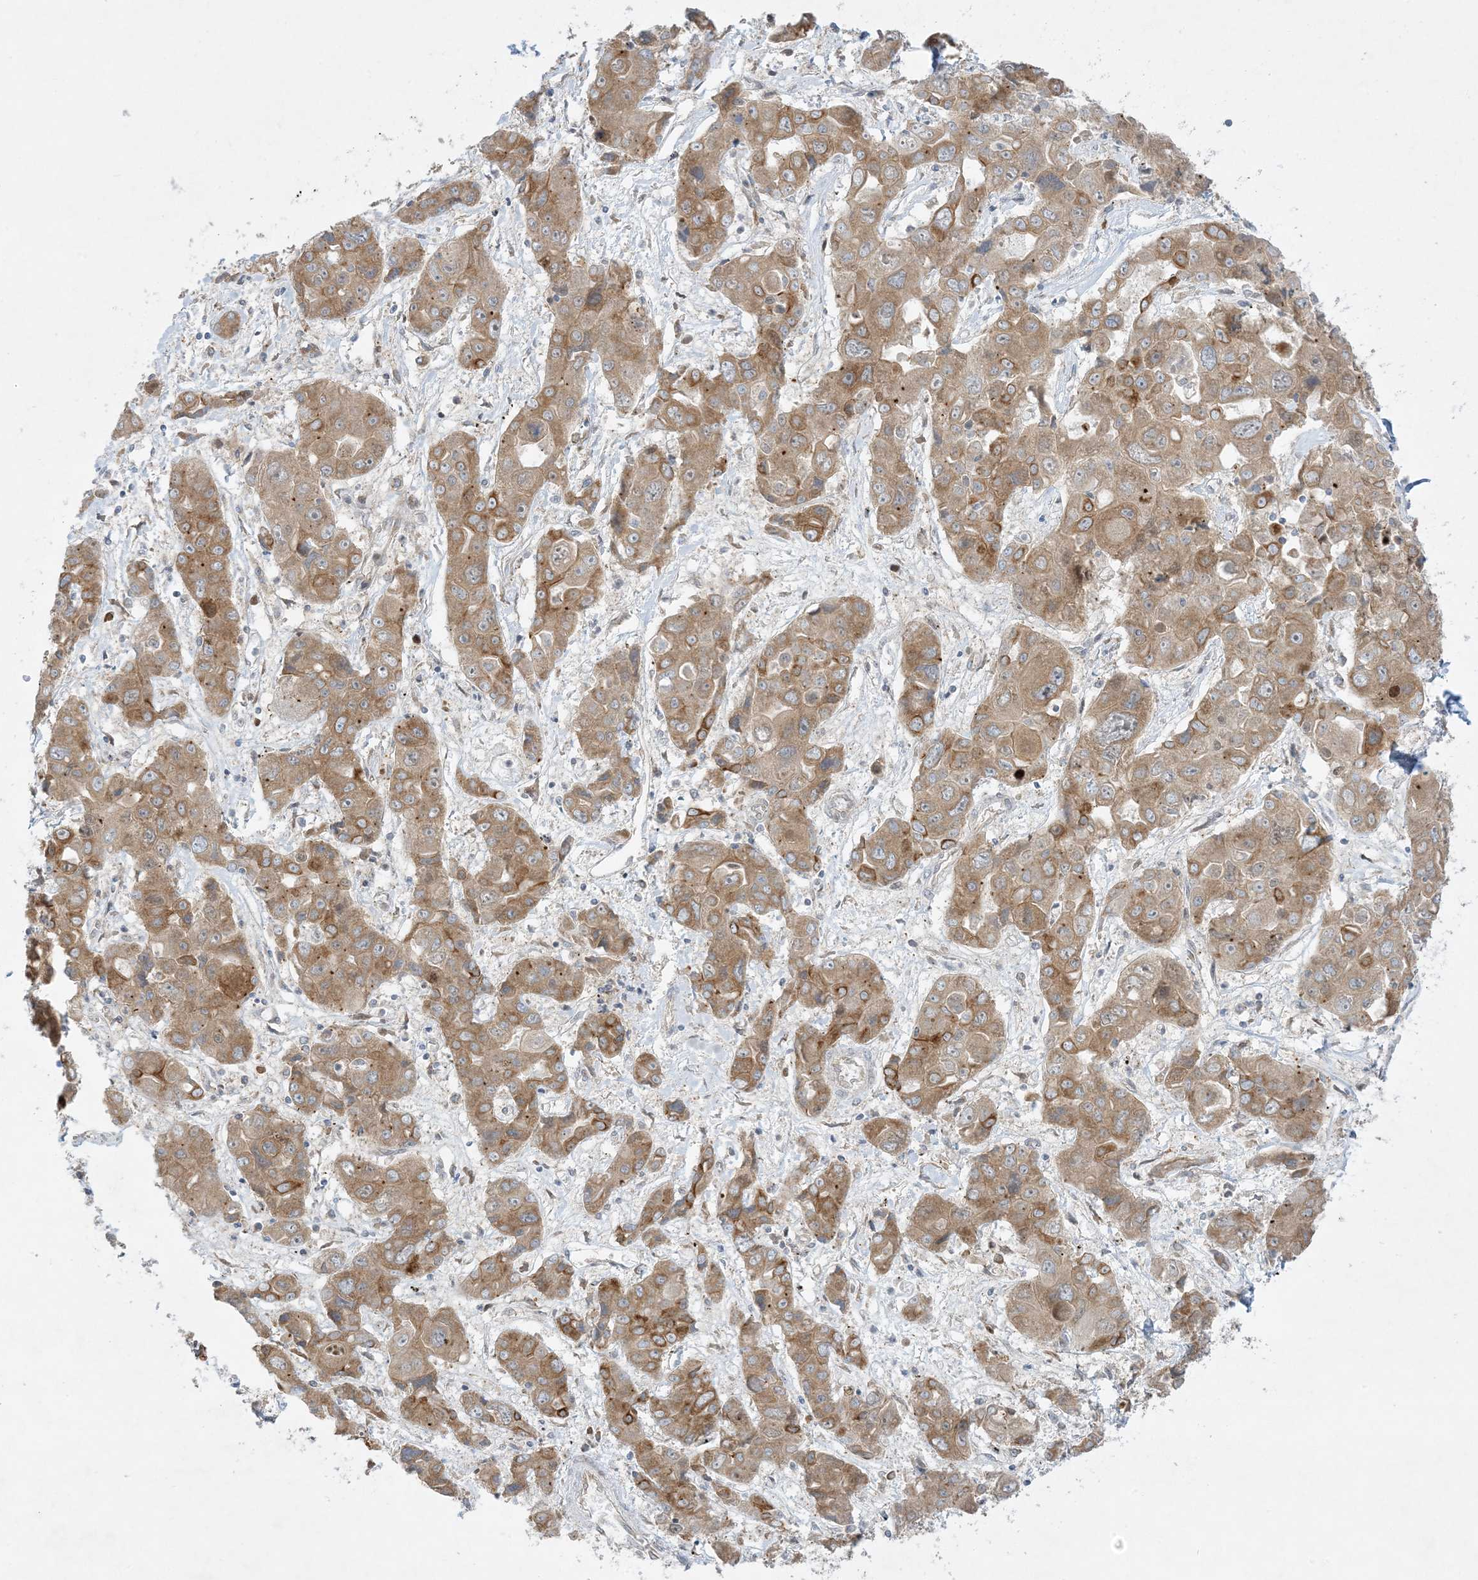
{"staining": {"intensity": "moderate", "quantity": ">75%", "location": "cytoplasmic/membranous"}, "tissue": "liver cancer", "cell_type": "Tumor cells", "image_type": "cancer", "snomed": [{"axis": "morphology", "description": "Cholangiocarcinoma"}, {"axis": "topography", "description": "Liver"}], "caption": "Immunohistochemical staining of liver cancer (cholangiocarcinoma) demonstrates medium levels of moderate cytoplasmic/membranous protein staining in approximately >75% of tumor cells.", "gene": "RPP40", "patient": {"sex": "male", "age": 67}}